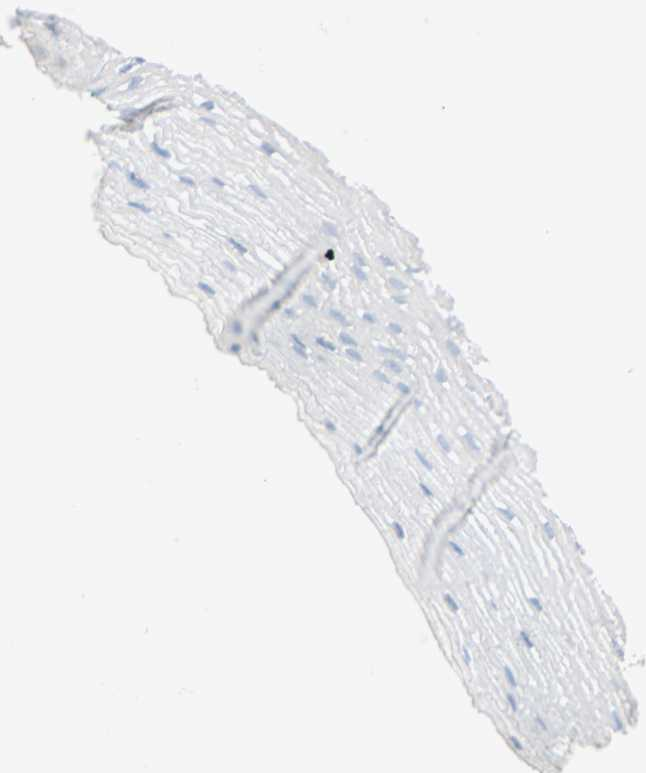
{"staining": {"intensity": "negative", "quantity": "none", "location": "none"}, "tissue": "esophagus", "cell_type": "Squamous epithelial cells", "image_type": "normal", "snomed": [{"axis": "morphology", "description": "Normal tissue, NOS"}, {"axis": "topography", "description": "Esophagus"}], "caption": "The image demonstrates no staining of squamous epithelial cells in normal esophagus.", "gene": "VPS9D1", "patient": {"sex": "male", "age": 48}}